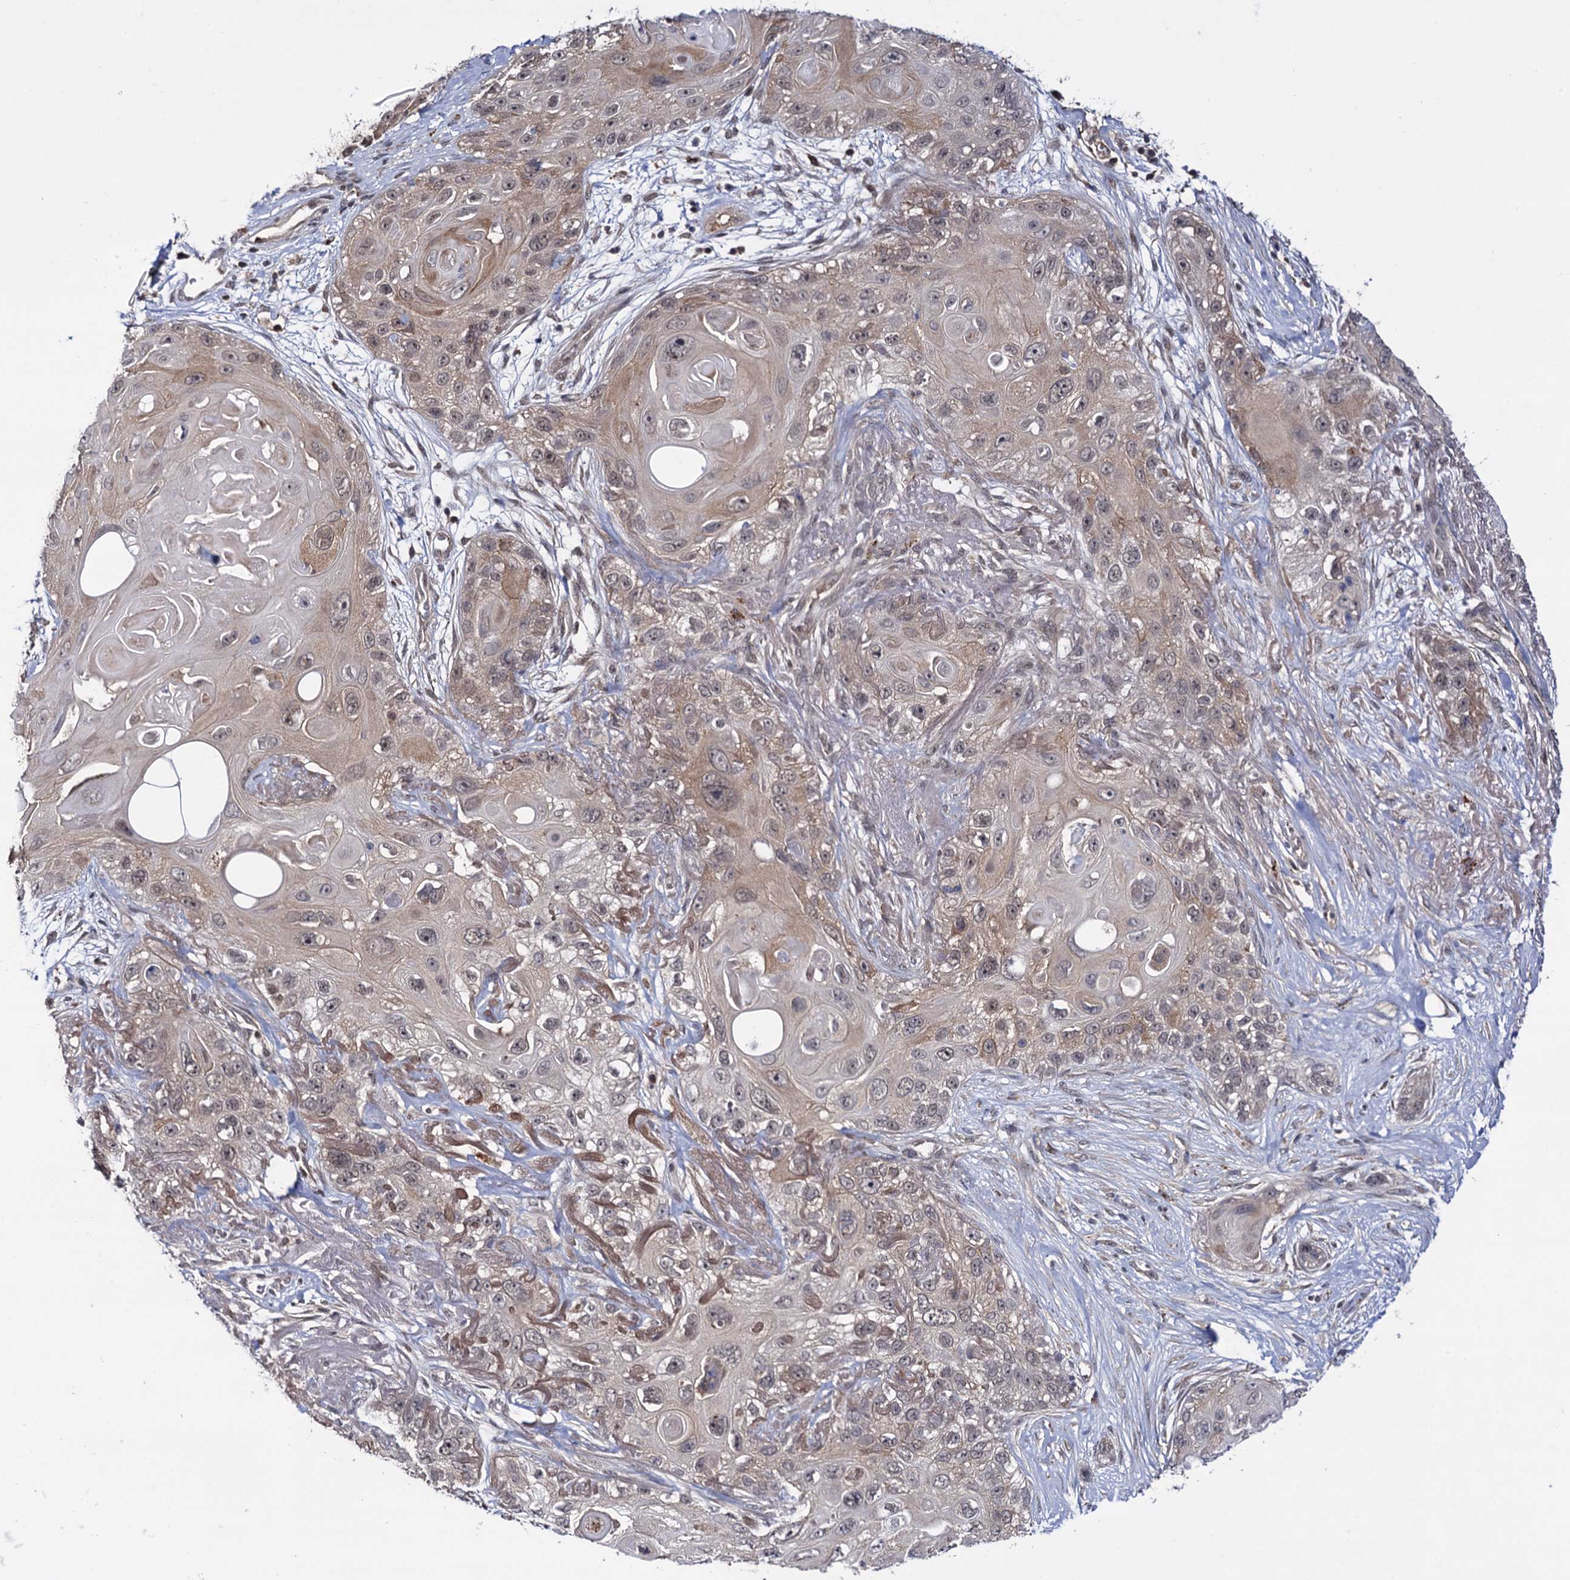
{"staining": {"intensity": "weak", "quantity": ">75%", "location": "cytoplasmic/membranous,nuclear"}, "tissue": "skin cancer", "cell_type": "Tumor cells", "image_type": "cancer", "snomed": [{"axis": "morphology", "description": "Normal tissue, NOS"}, {"axis": "morphology", "description": "Squamous cell carcinoma, NOS"}, {"axis": "topography", "description": "Skin"}], "caption": "An image of skin cancer stained for a protein exhibits weak cytoplasmic/membranous and nuclear brown staining in tumor cells. The protein of interest is shown in brown color, while the nuclei are stained blue.", "gene": "MICAL2", "patient": {"sex": "male", "age": 72}}